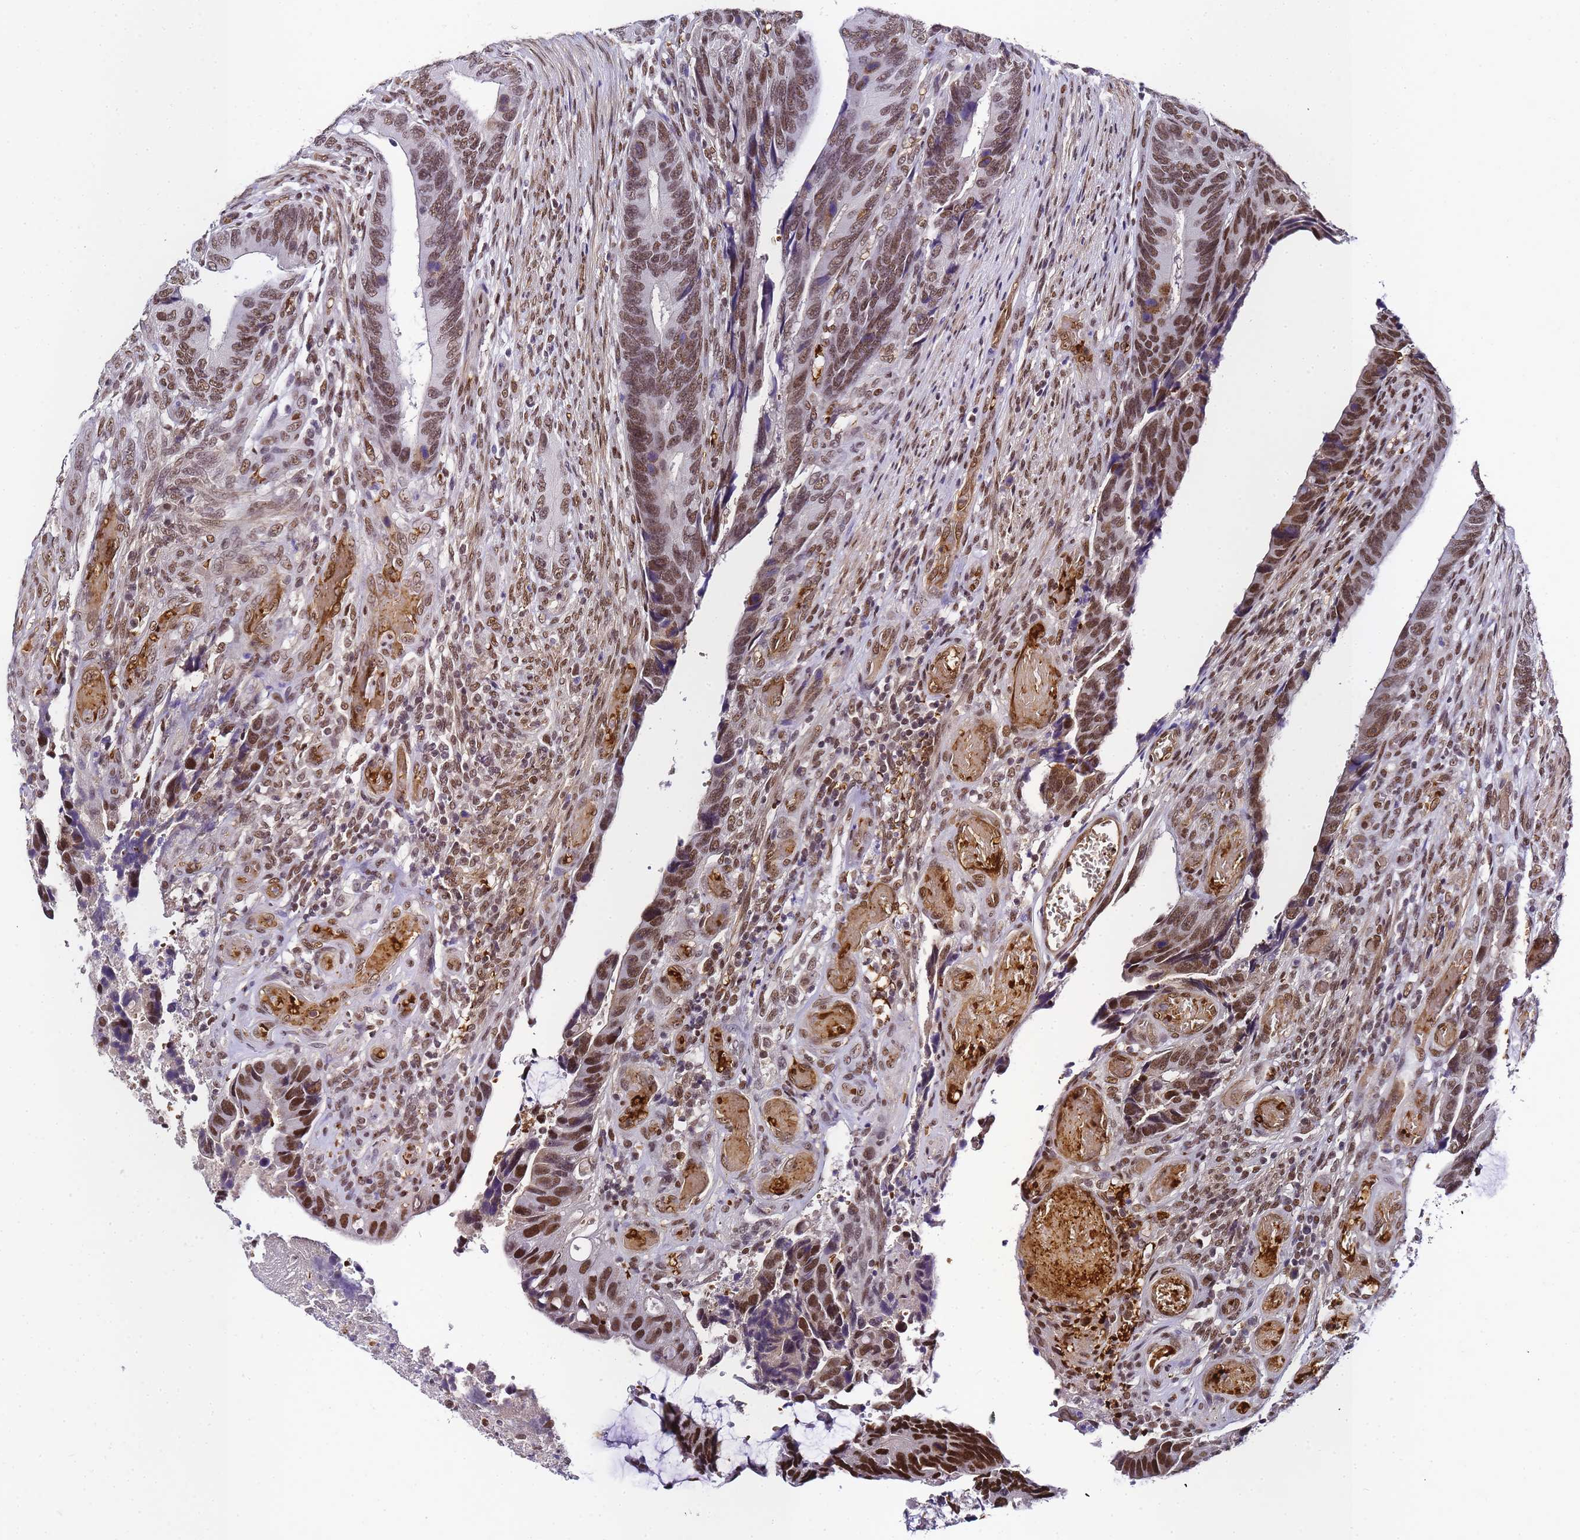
{"staining": {"intensity": "moderate", "quantity": ">75%", "location": "nuclear"}, "tissue": "colorectal cancer", "cell_type": "Tumor cells", "image_type": "cancer", "snomed": [{"axis": "morphology", "description": "Adenocarcinoma, NOS"}, {"axis": "topography", "description": "Colon"}], "caption": "Colorectal adenocarcinoma stained for a protein (brown) exhibits moderate nuclear positive positivity in approximately >75% of tumor cells.", "gene": "POLR1A", "patient": {"sex": "male", "age": 87}}